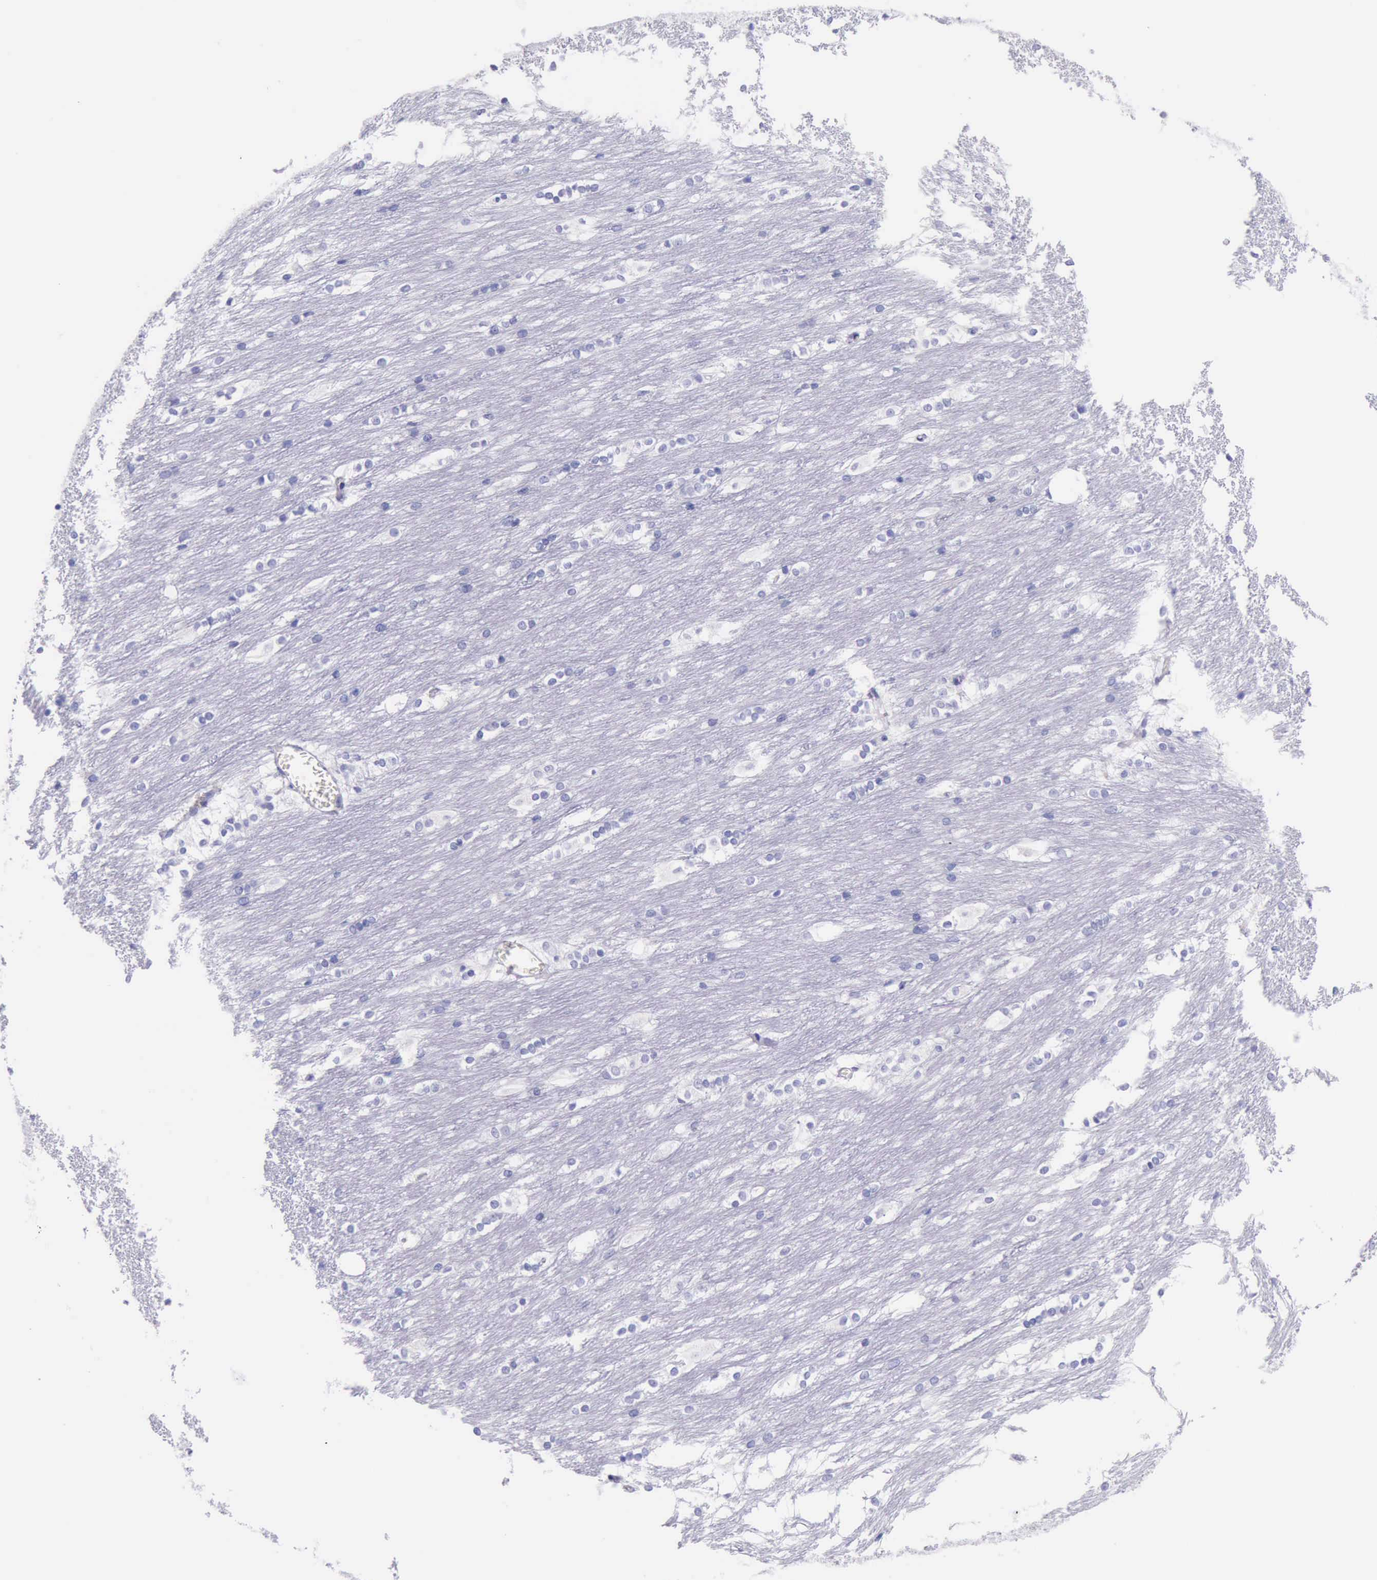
{"staining": {"intensity": "negative", "quantity": "none", "location": "none"}, "tissue": "caudate", "cell_type": "Glial cells", "image_type": "normal", "snomed": [{"axis": "morphology", "description": "Normal tissue, NOS"}, {"axis": "topography", "description": "Lateral ventricle wall"}], "caption": "Caudate stained for a protein using immunohistochemistry exhibits no expression glial cells.", "gene": "KRT8", "patient": {"sex": "female", "age": 19}}